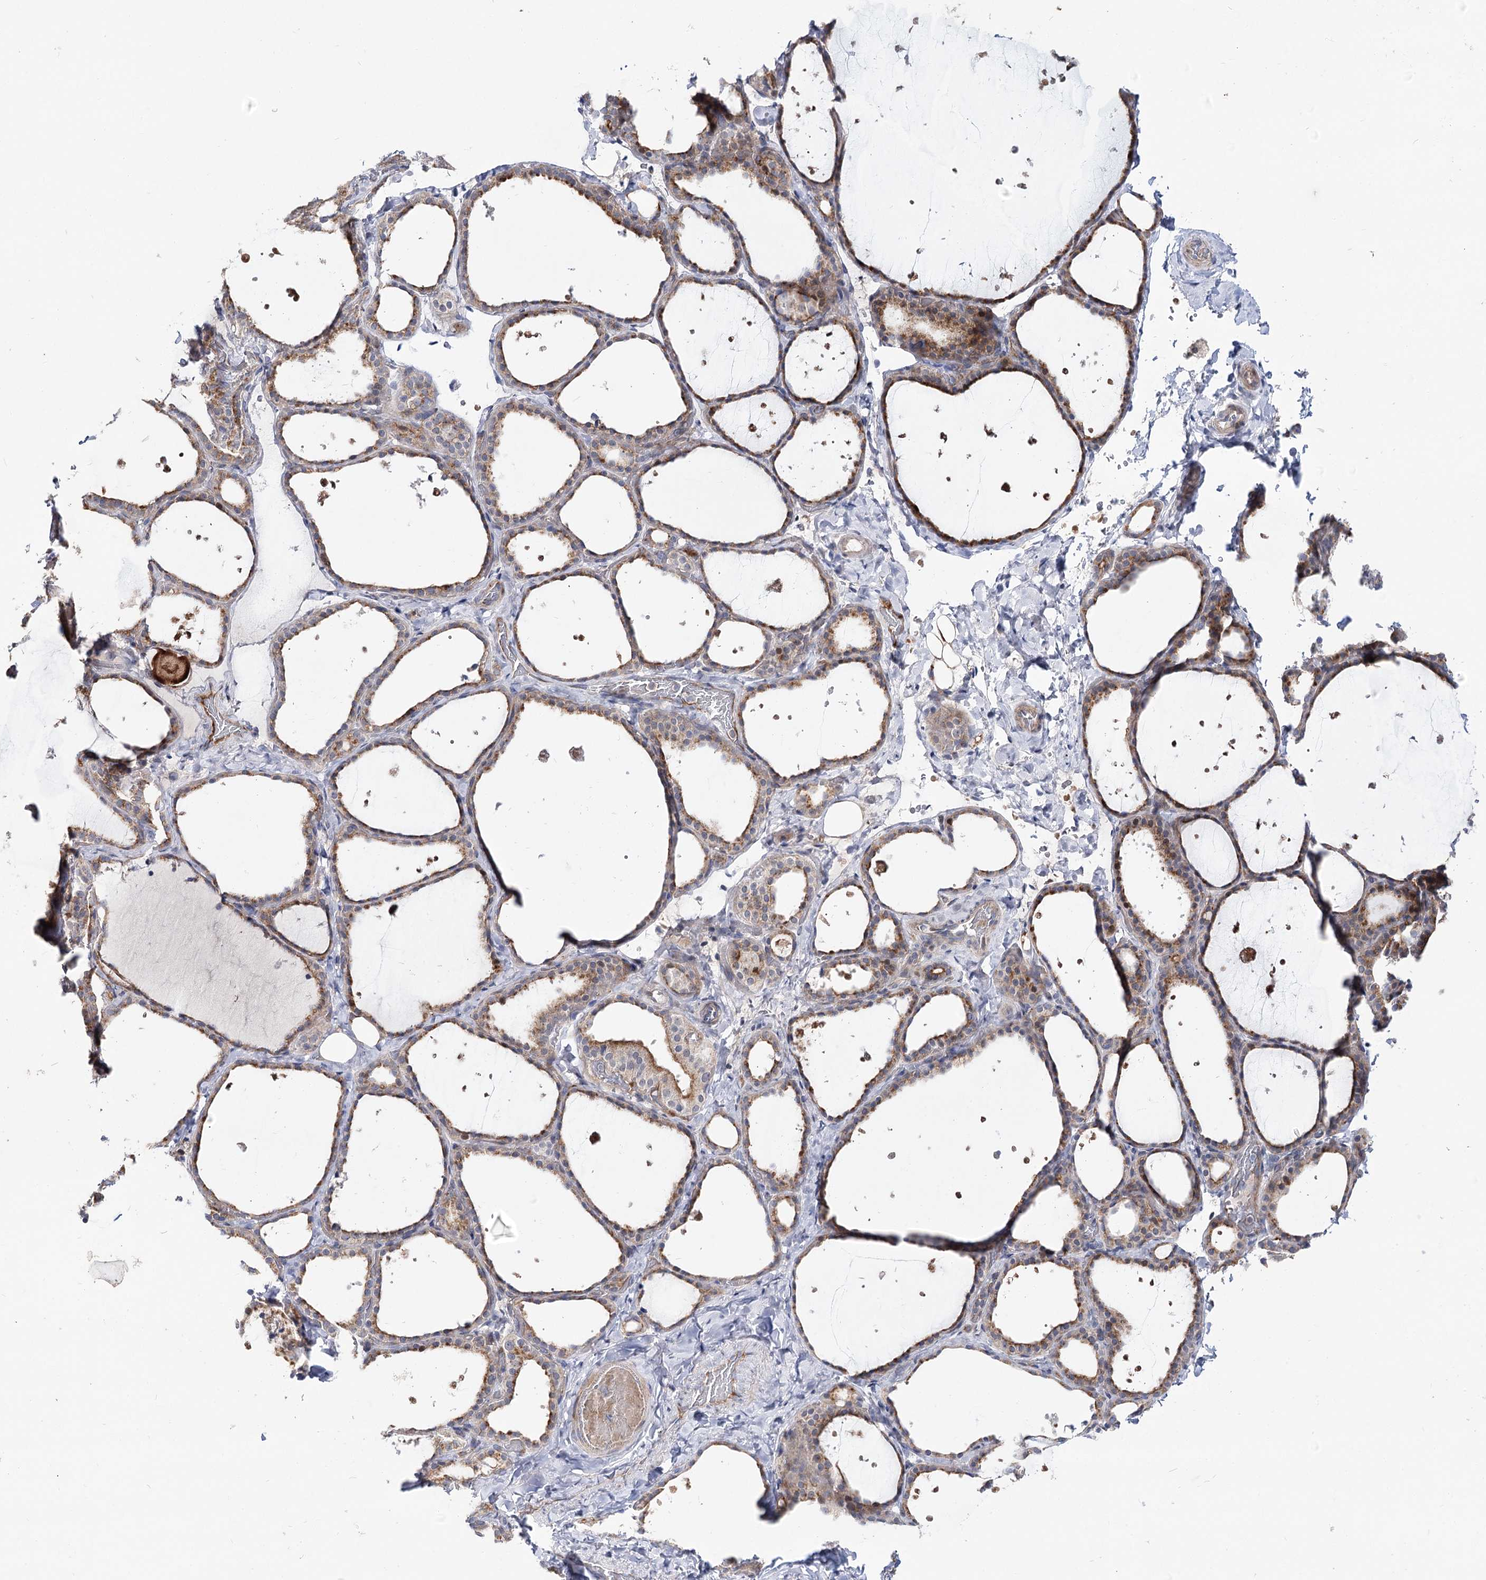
{"staining": {"intensity": "moderate", "quantity": ">75%", "location": "cytoplasmic/membranous"}, "tissue": "thyroid gland", "cell_type": "Glandular cells", "image_type": "normal", "snomed": [{"axis": "morphology", "description": "Normal tissue, NOS"}, {"axis": "topography", "description": "Thyroid gland"}], "caption": "Immunohistochemistry of unremarkable human thyroid gland exhibits medium levels of moderate cytoplasmic/membranous staining in approximately >75% of glandular cells.", "gene": "ARHGAP32", "patient": {"sex": "female", "age": 44}}